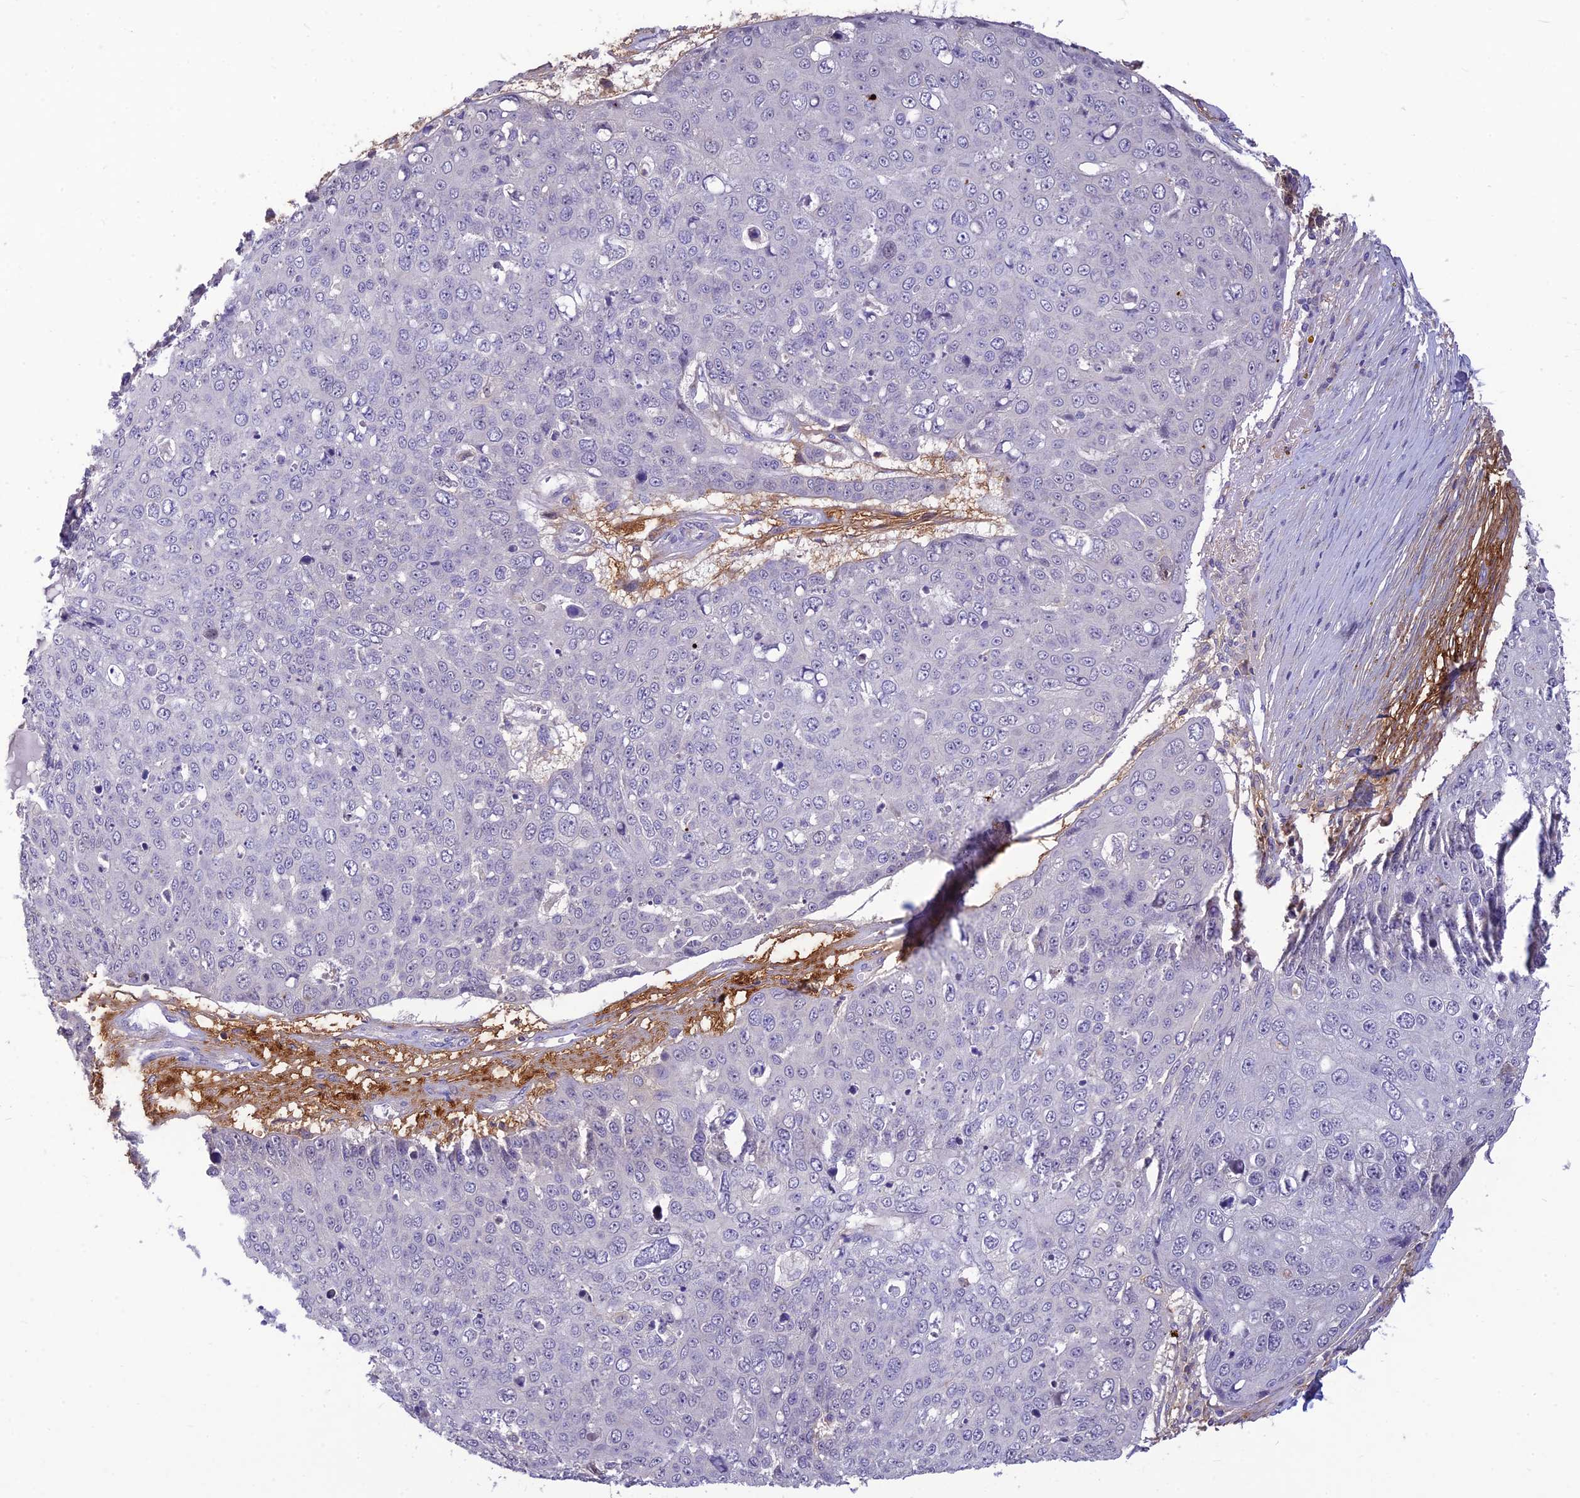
{"staining": {"intensity": "negative", "quantity": "none", "location": "none"}, "tissue": "skin cancer", "cell_type": "Tumor cells", "image_type": "cancer", "snomed": [{"axis": "morphology", "description": "Squamous cell carcinoma, NOS"}, {"axis": "topography", "description": "Skin"}], "caption": "Image shows no significant protein staining in tumor cells of skin squamous cell carcinoma.", "gene": "ST8SIA5", "patient": {"sex": "male", "age": 71}}